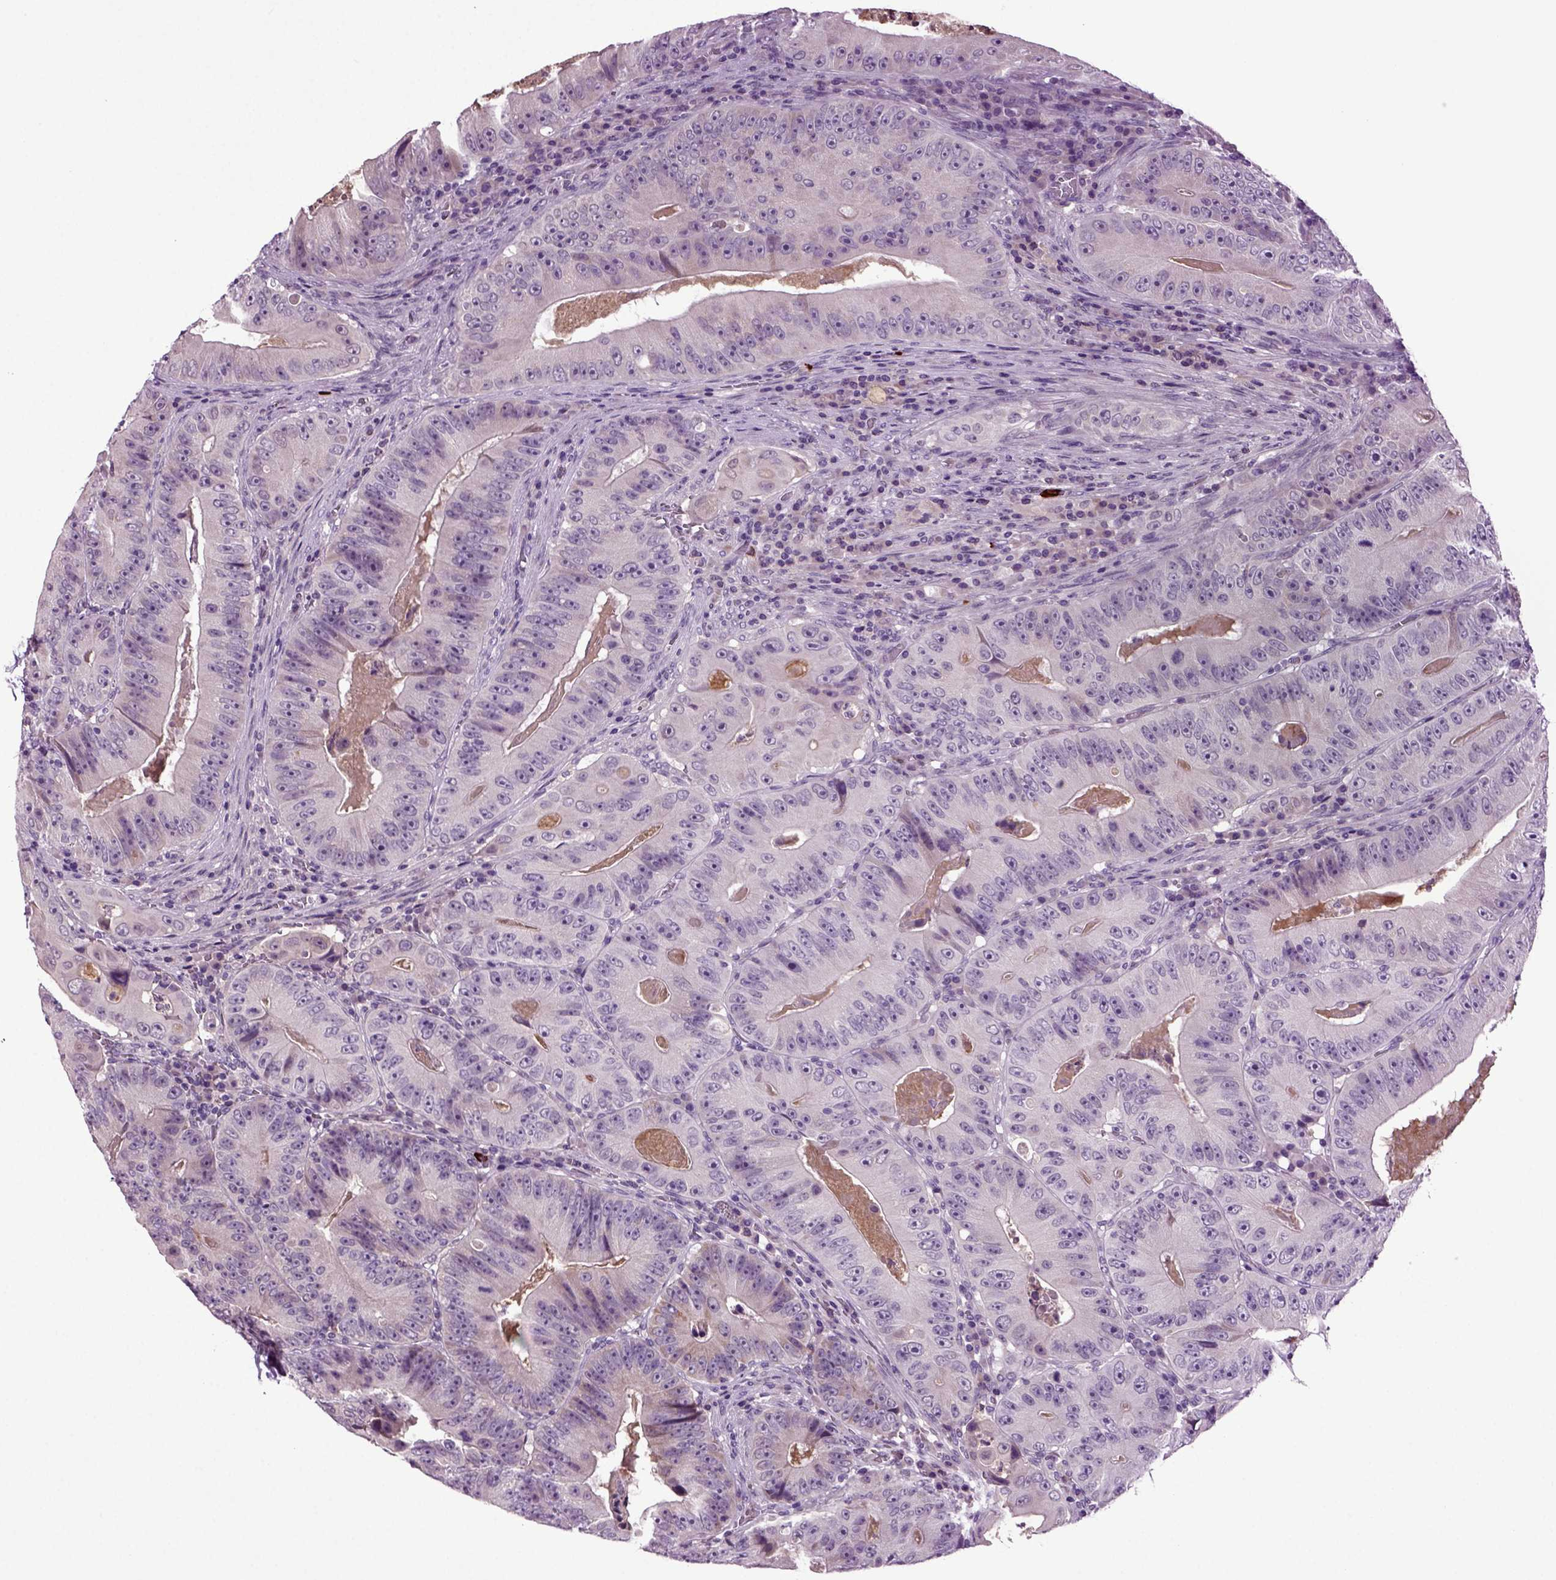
{"staining": {"intensity": "negative", "quantity": "none", "location": "none"}, "tissue": "colorectal cancer", "cell_type": "Tumor cells", "image_type": "cancer", "snomed": [{"axis": "morphology", "description": "Adenocarcinoma, NOS"}, {"axis": "topography", "description": "Colon"}], "caption": "Immunohistochemistry (IHC) of human colorectal adenocarcinoma shows no staining in tumor cells. (DAB immunohistochemistry, high magnification).", "gene": "FGF11", "patient": {"sex": "female", "age": 86}}